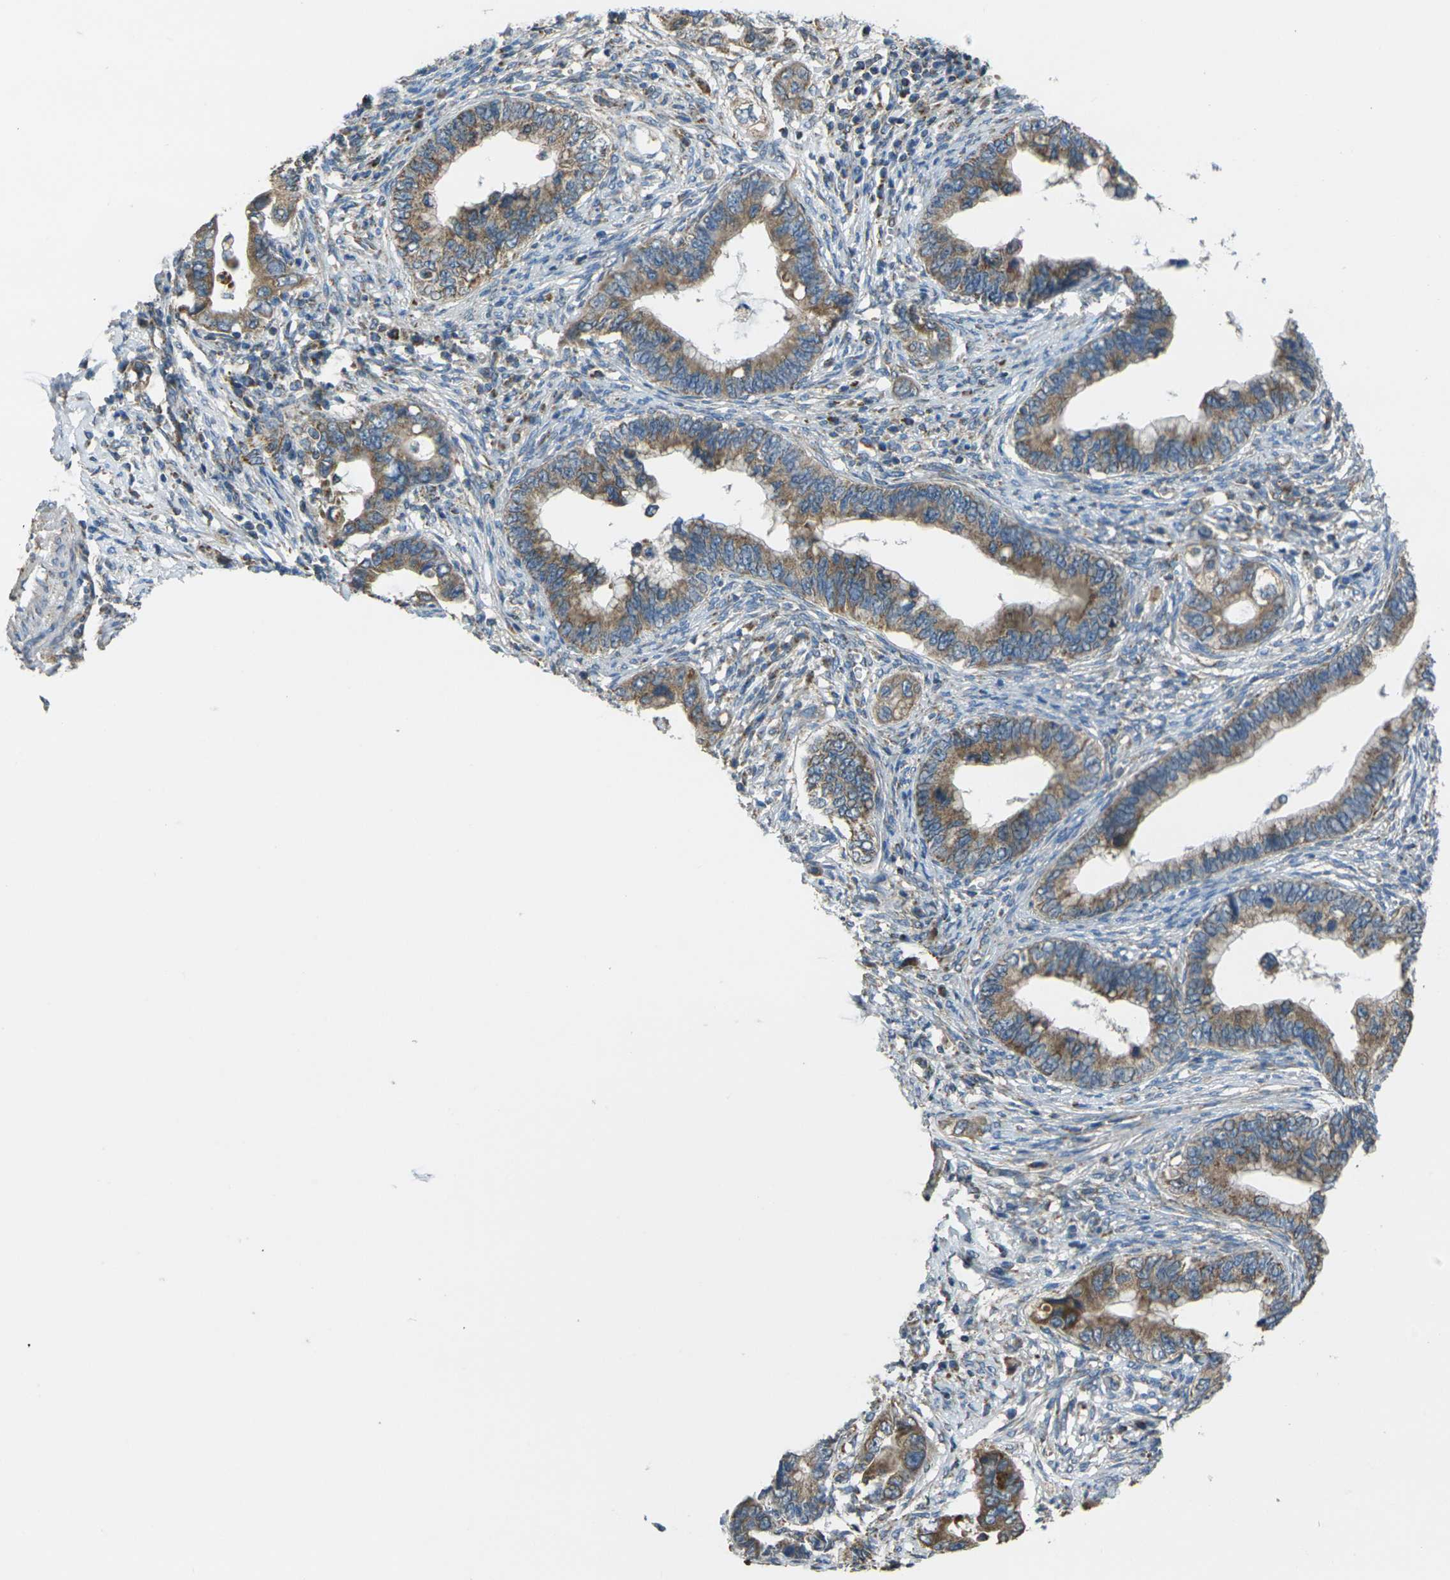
{"staining": {"intensity": "moderate", "quantity": ">75%", "location": "cytoplasmic/membranous"}, "tissue": "cervical cancer", "cell_type": "Tumor cells", "image_type": "cancer", "snomed": [{"axis": "morphology", "description": "Adenocarcinoma, NOS"}, {"axis": "topography", "description": "Cervix"}], "caption": "Protein expression analysis of human cervical cancer reveals moderate cytoplasmic/membranous expression in about >75% of tumor cells.", "gene": "TMEM120B", "patient": {"sex": "female", "age": 44}}